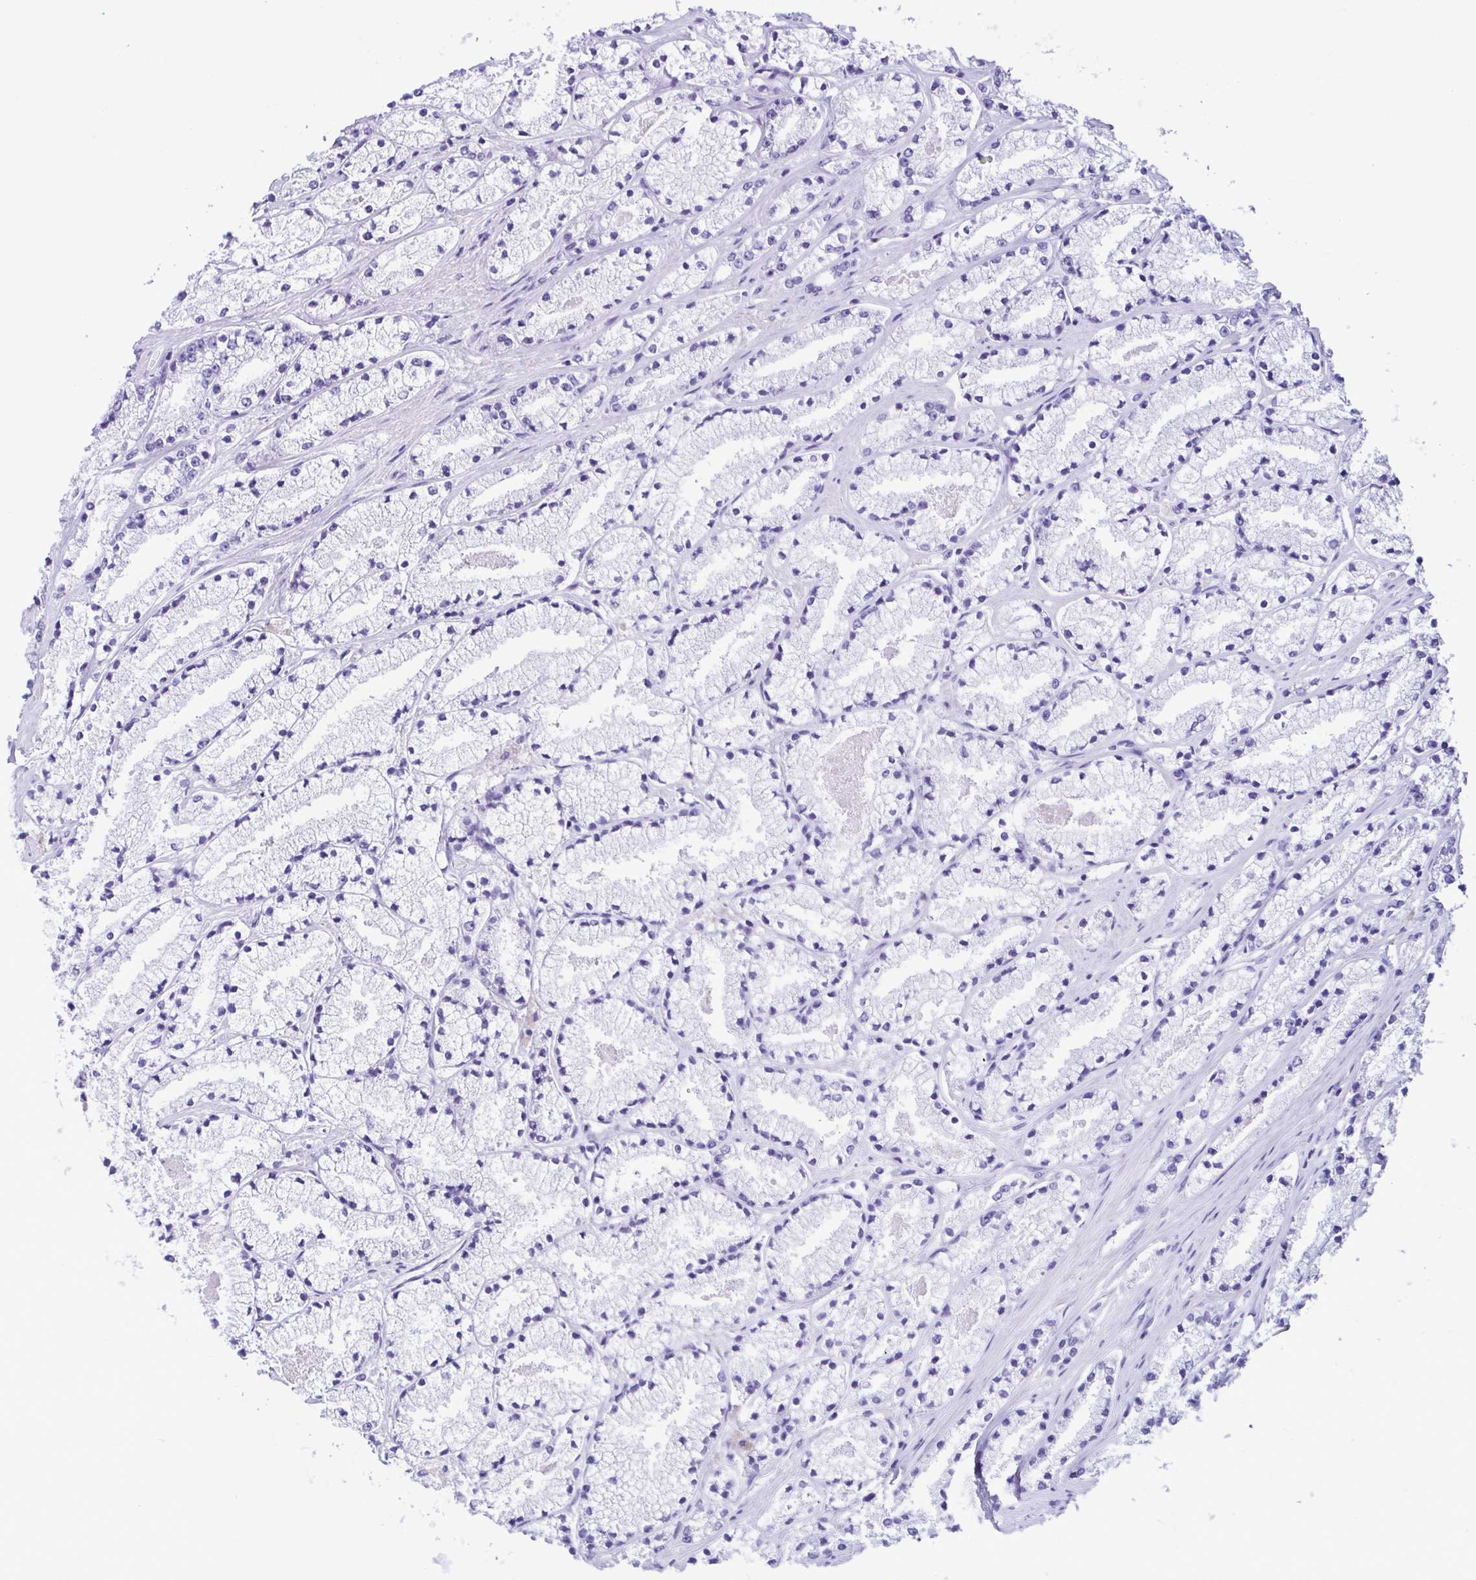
{"staining": {"intensity": "negative", "quantity": "none", "location": "none"}, "tissue": "prostate cancer", "cell_type": "Tumor cells", "image_type": "cancer", "snomed": [{"axis": "morphology", "description": "Adenocarcinoma, High grade"}, {"axis": "topography", "description": "Prostate"}], "caption": "High magnification brightfield microscopy of prostate cancer stained with DAB (3,3'-diaminobenzidine) (brown) and counterstained with hematoxylin (blue): tumor cells show no significant positivity.", "gene": "ACTRT3", "patient": {"sex": "male", "age": 63}}